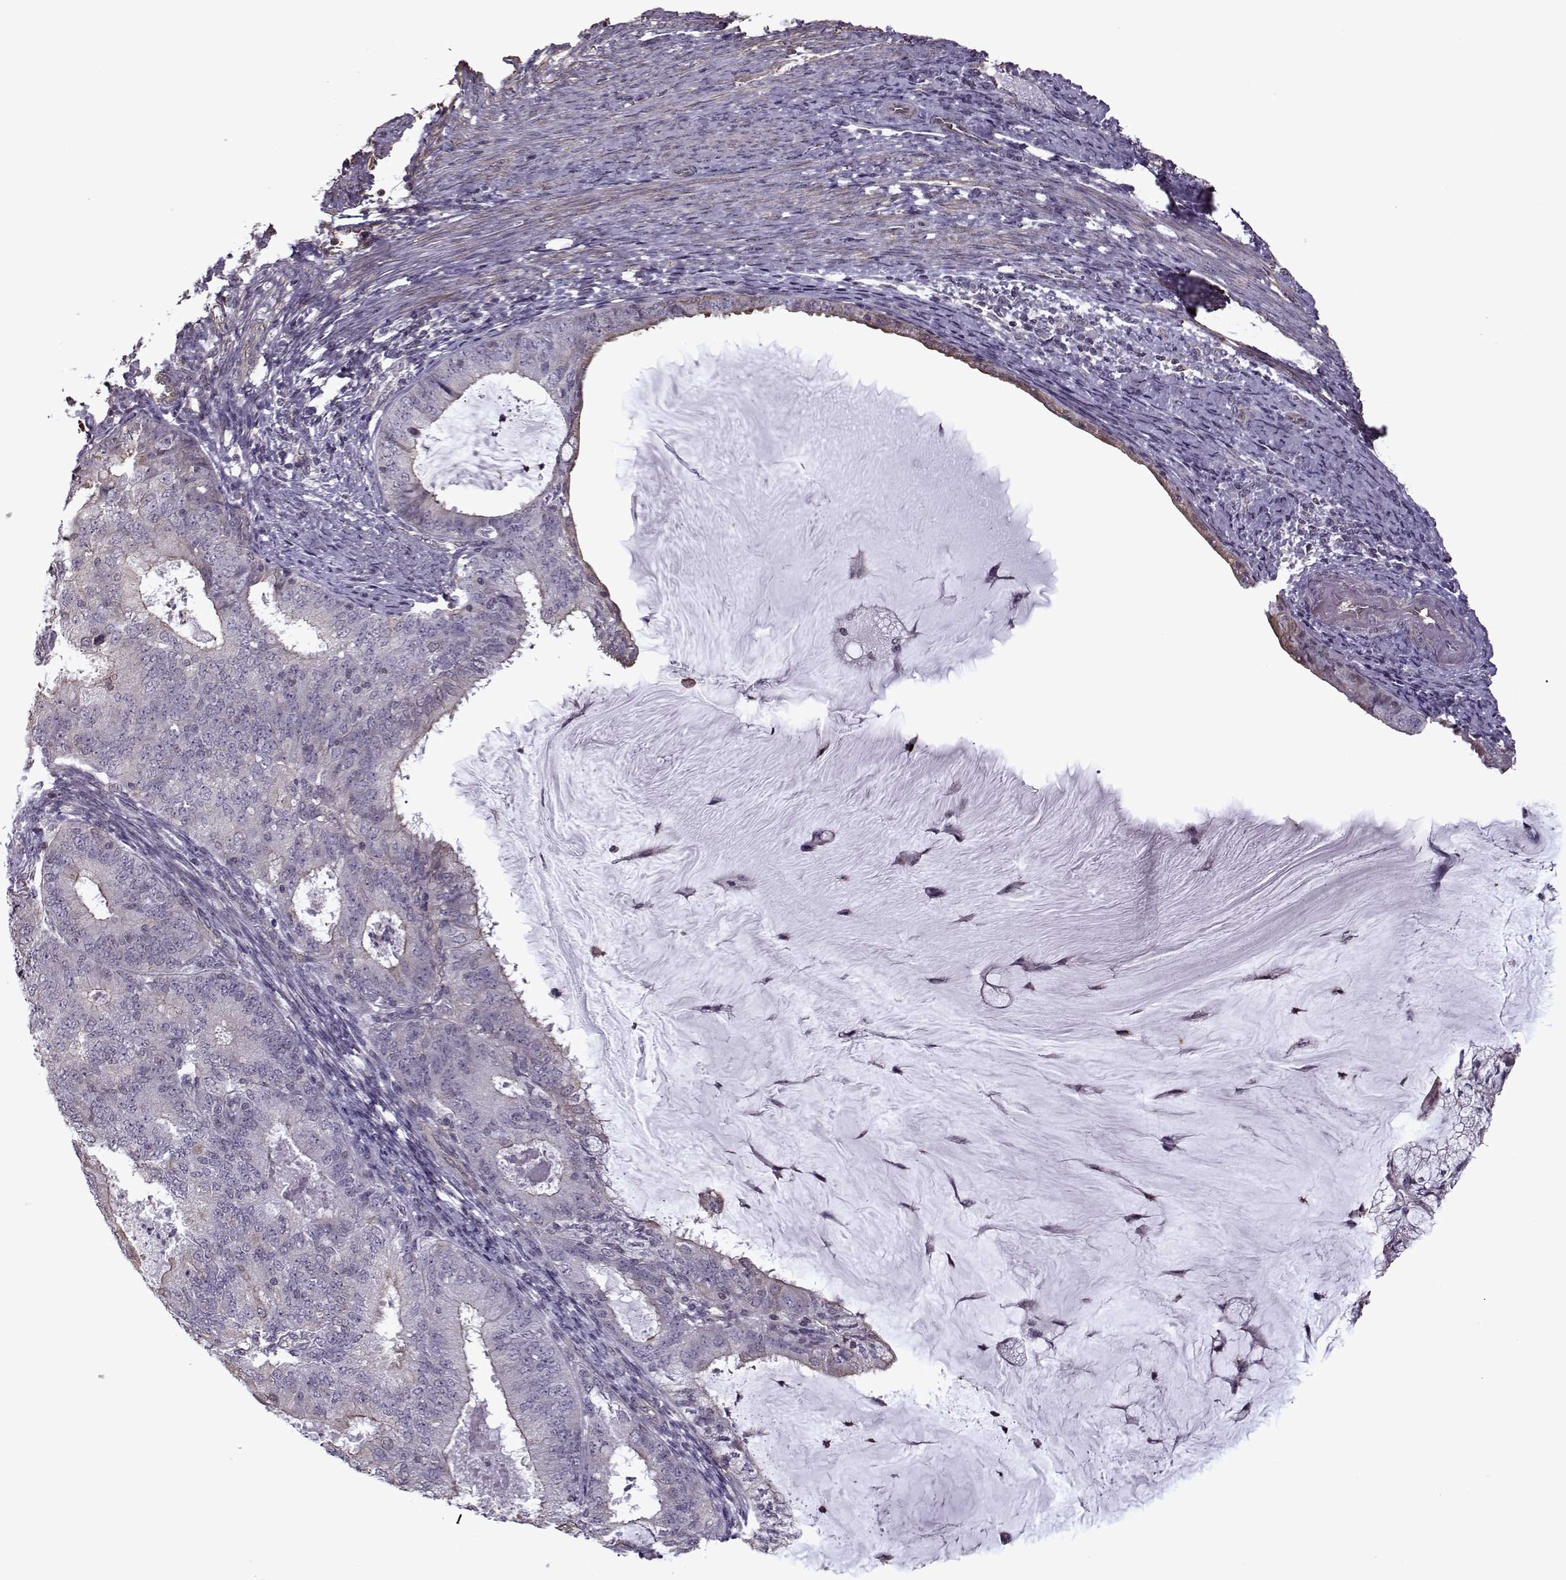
{"staining": {"intensity": "negative", "quantity": "none", "location": "none"}, "tissue": "endometrial cancer", "cell_type": "Tumor cells", "image_type": "cancer", "snomed": [{"axis": "morphology", "description": "Adenocarcinoma, NOS"}, {"axis": "topography", "description": "Endometrium"}], "caption": "Immunohistochemistry (IHC) micrograph of endometrial cancer stained for a protein (brown), which reveals no expression in tumor cells.", "gene": "KRT9", "patient": {"sex": "female", "age": 57}}